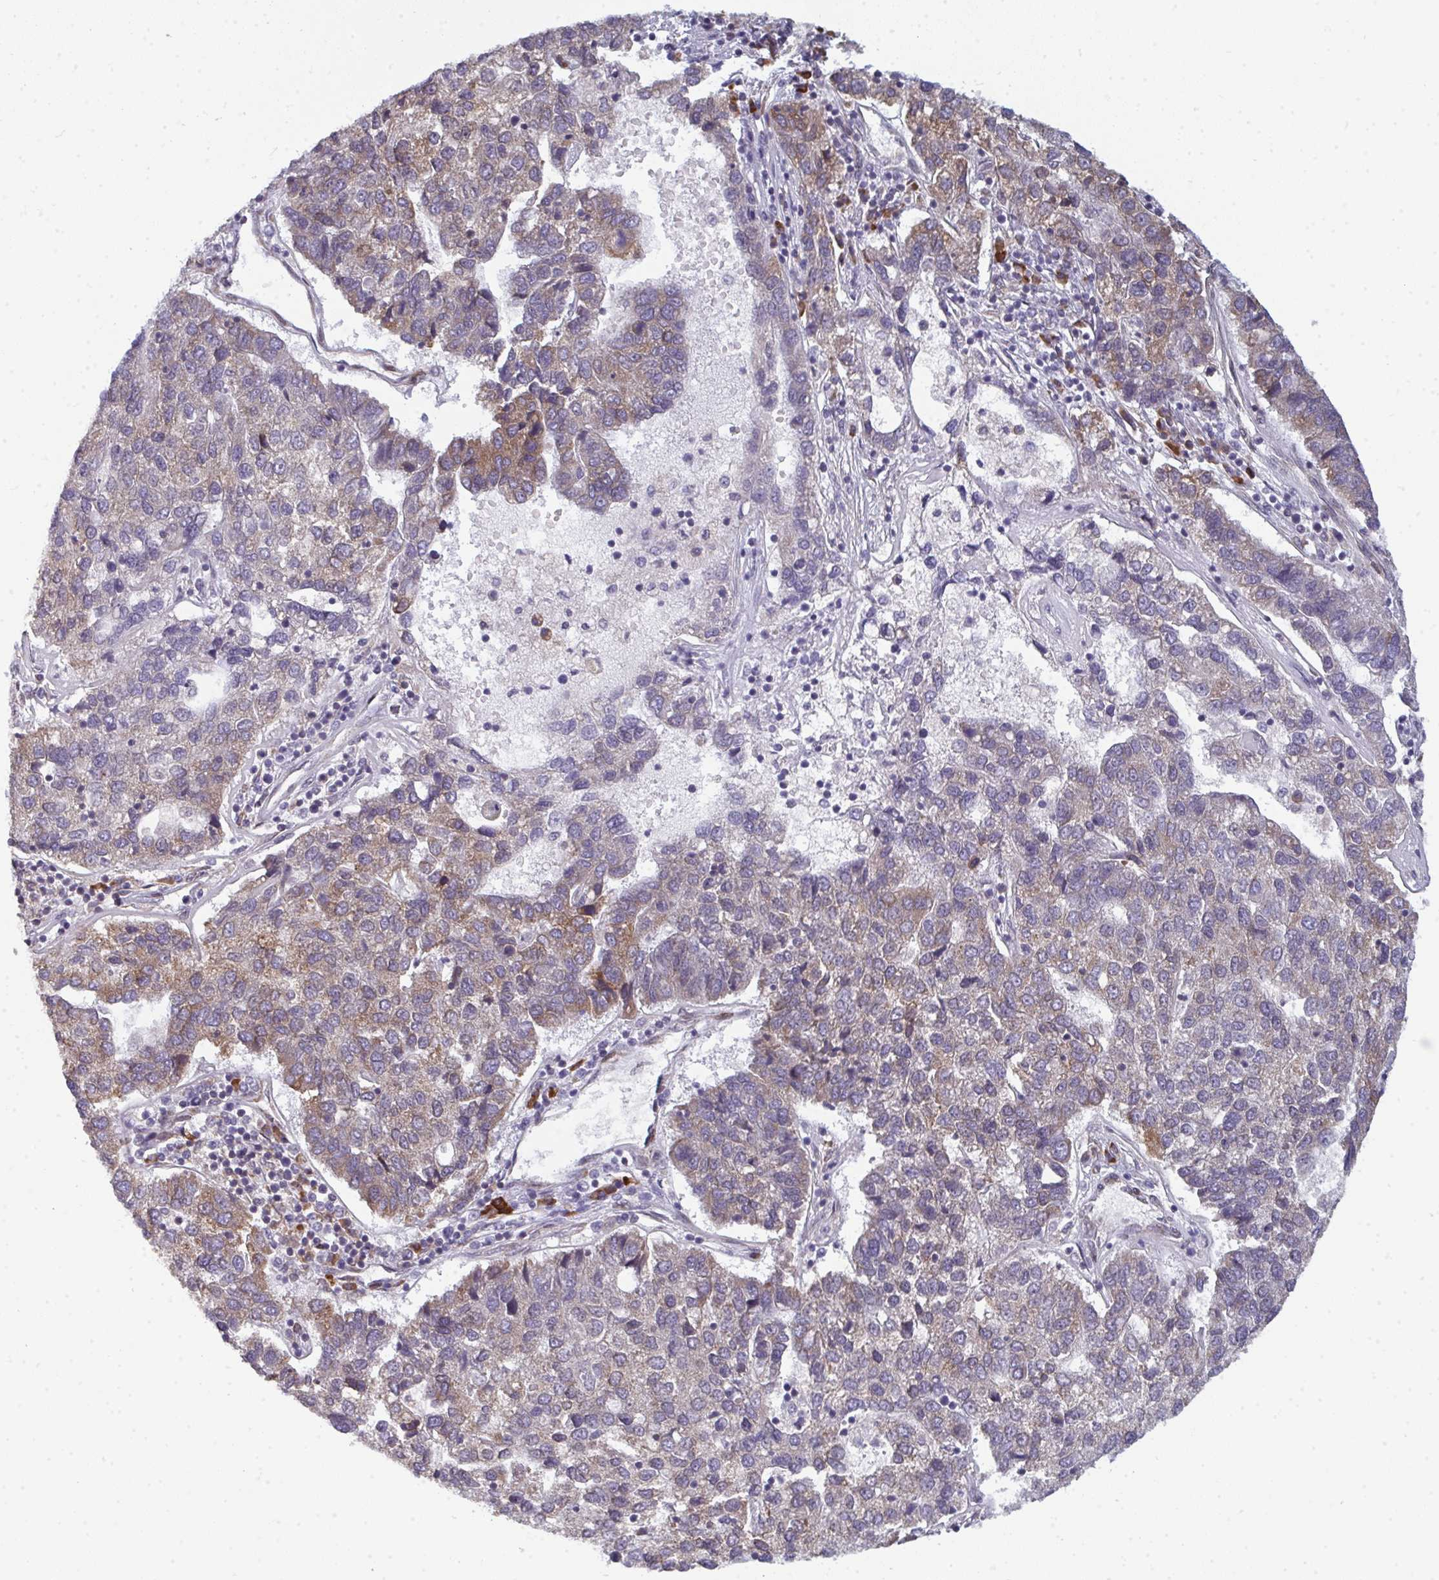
{"staining": {"intensity": "moderate", "quantity": "25%-75%", "location": "cytoplasmic/membranous"}, "tissue": "pancreatic cancer", "cell_type": "Tumor cells", "image_type": "cancer", "snomed": [{"axis": "morphology", "description": "Adenocarcinoma, NOS"}, {"axis": "topography", "description": "Pancreas"}], "caption": "Pancreatic adenocarcinoma stained with a brown dye shows moderate cytoplasmic/membranous positive staining in about 25%-75% of tumor cells.", "gene": "LYSMD4", "patient": {"sex": "female", "age": 61}}